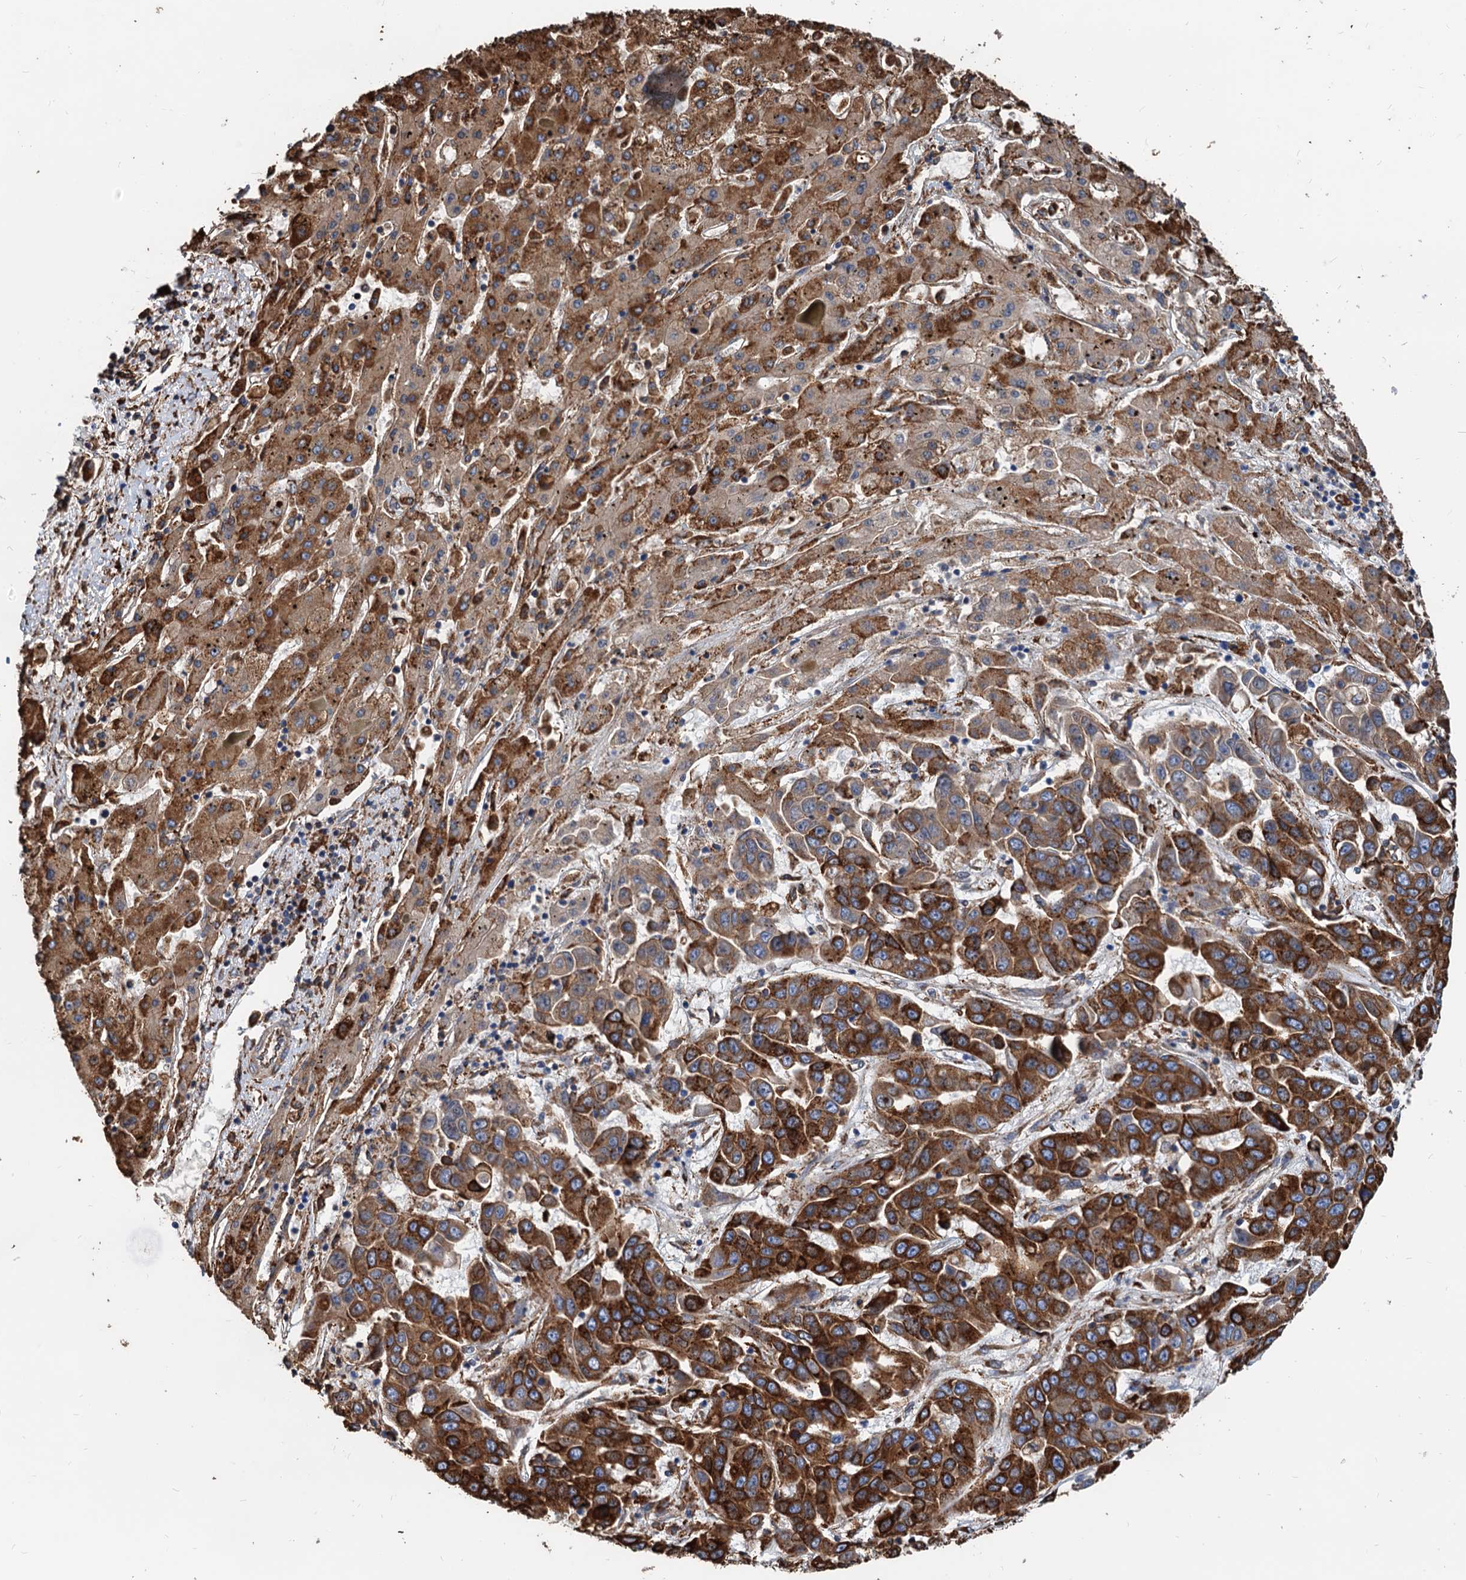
{"staining": {"intensity": "strong", "quantity": ">75%", "location": "cytoplasmic/membranous"}, "tissue": "liver cancer", "cell_type": "Tumor cells", "image_type": "cancer", "snomed": [{"axis": "morphology", "description": "Cholangiocarcinoma"}, {"axis": "topography", "description": "Liver"}], "caption": "Brown immunohistochemical staining in human liver cholangiocarcinoma displays strong cytoplasmic/membranous expression in about >75% of tumor cells.", "gene": "HSPA5", "patient": {"sex": "female", "age": 52}}